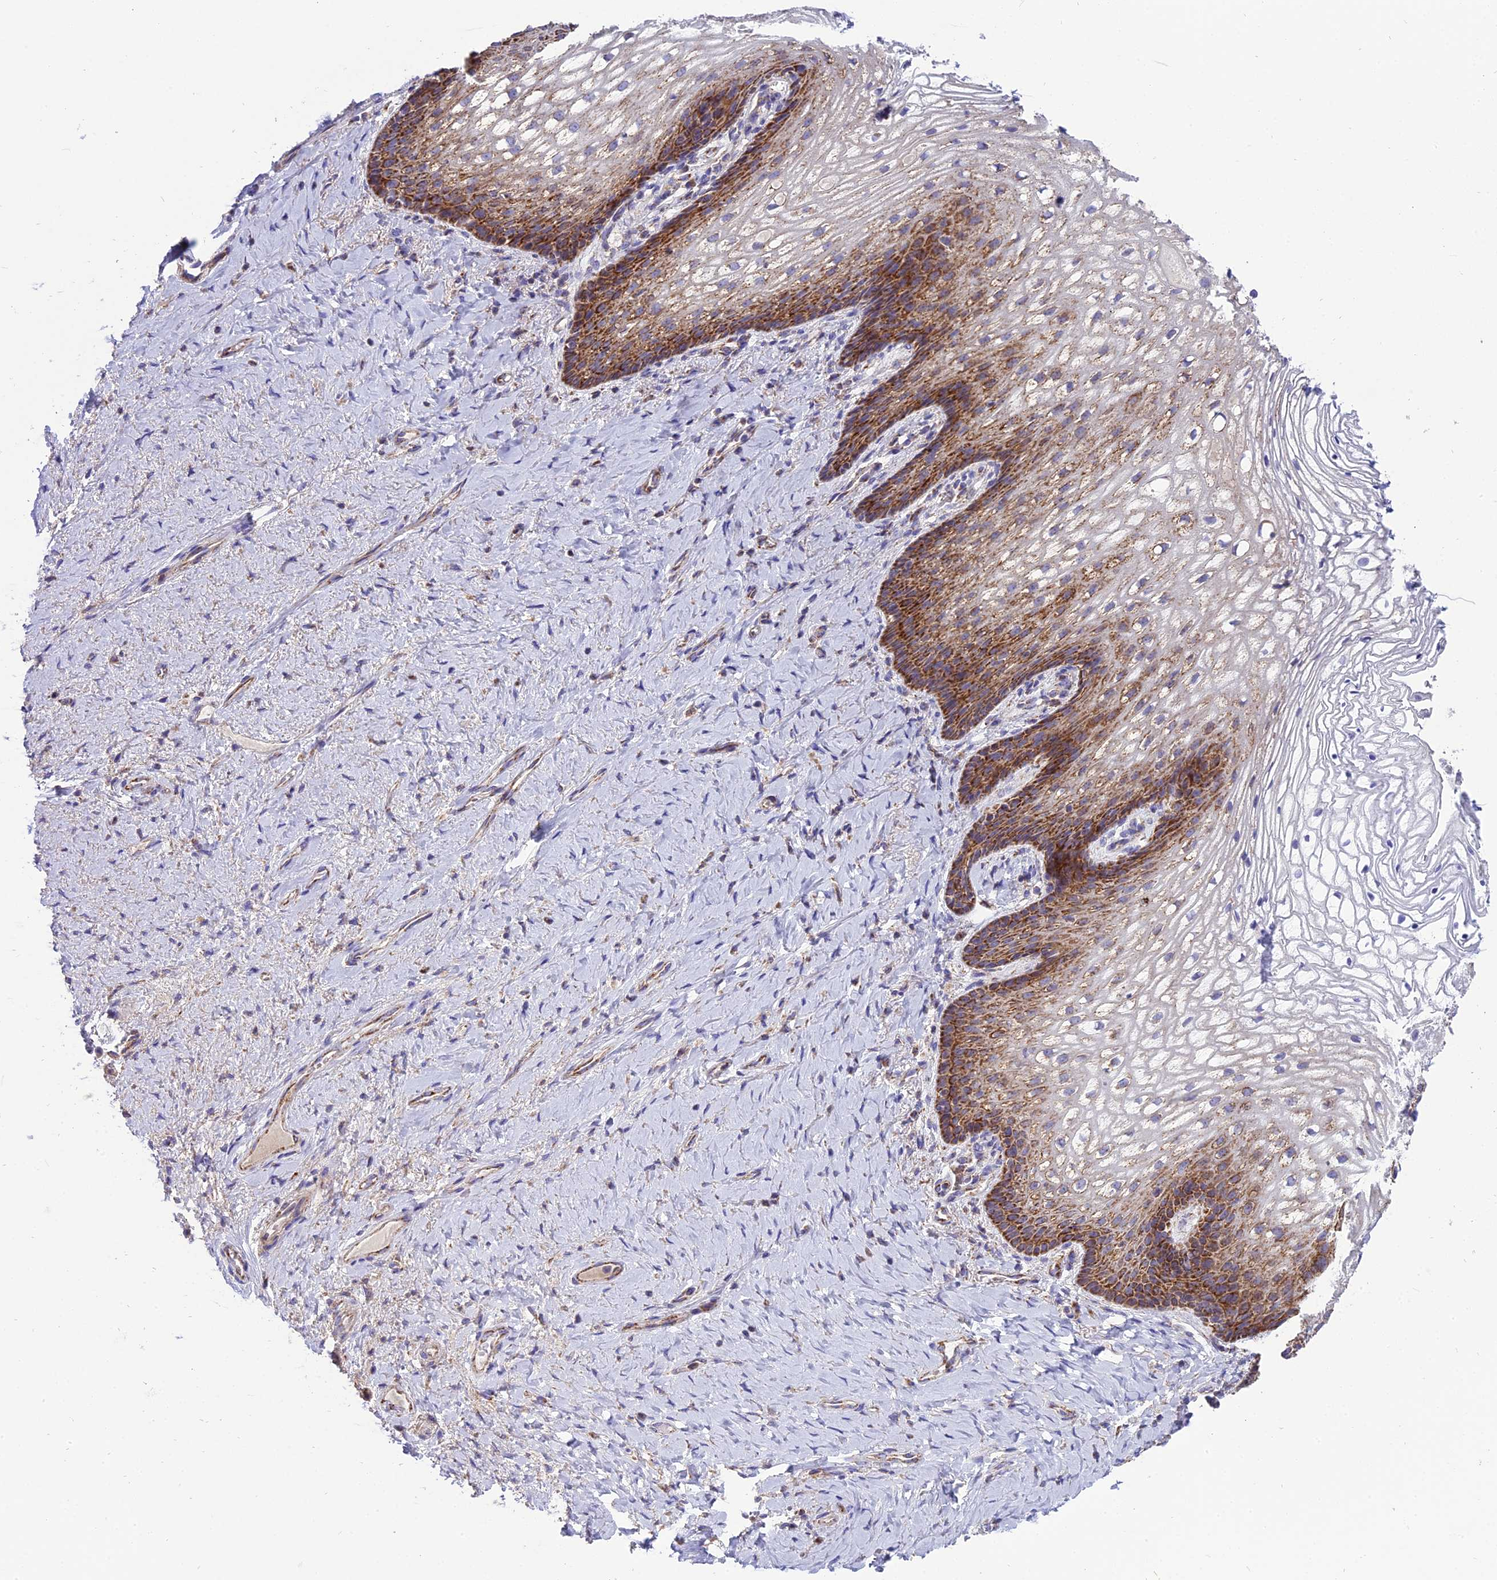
{"staining": {"intensity": "strong", "quantity": "25%-75%", "location": "cytoplasmic/membranous"}, "tissue": "vagina", "cell_type": "Squamous epithelial cells", "image_type": "normal", "snomed": [{"axis": "morphology", "description": "Normal tissue, NOS"}, {"axis": "topography", "description": "Vagina"}], "caption": "A high amount of strong cytoplasmic/membranous staining is identified in about 25%-75% of squamous epithelial cells in unremarkable vagina.", "gene": "MRPS34", "patient": {"sex": "female", "age": 60}}